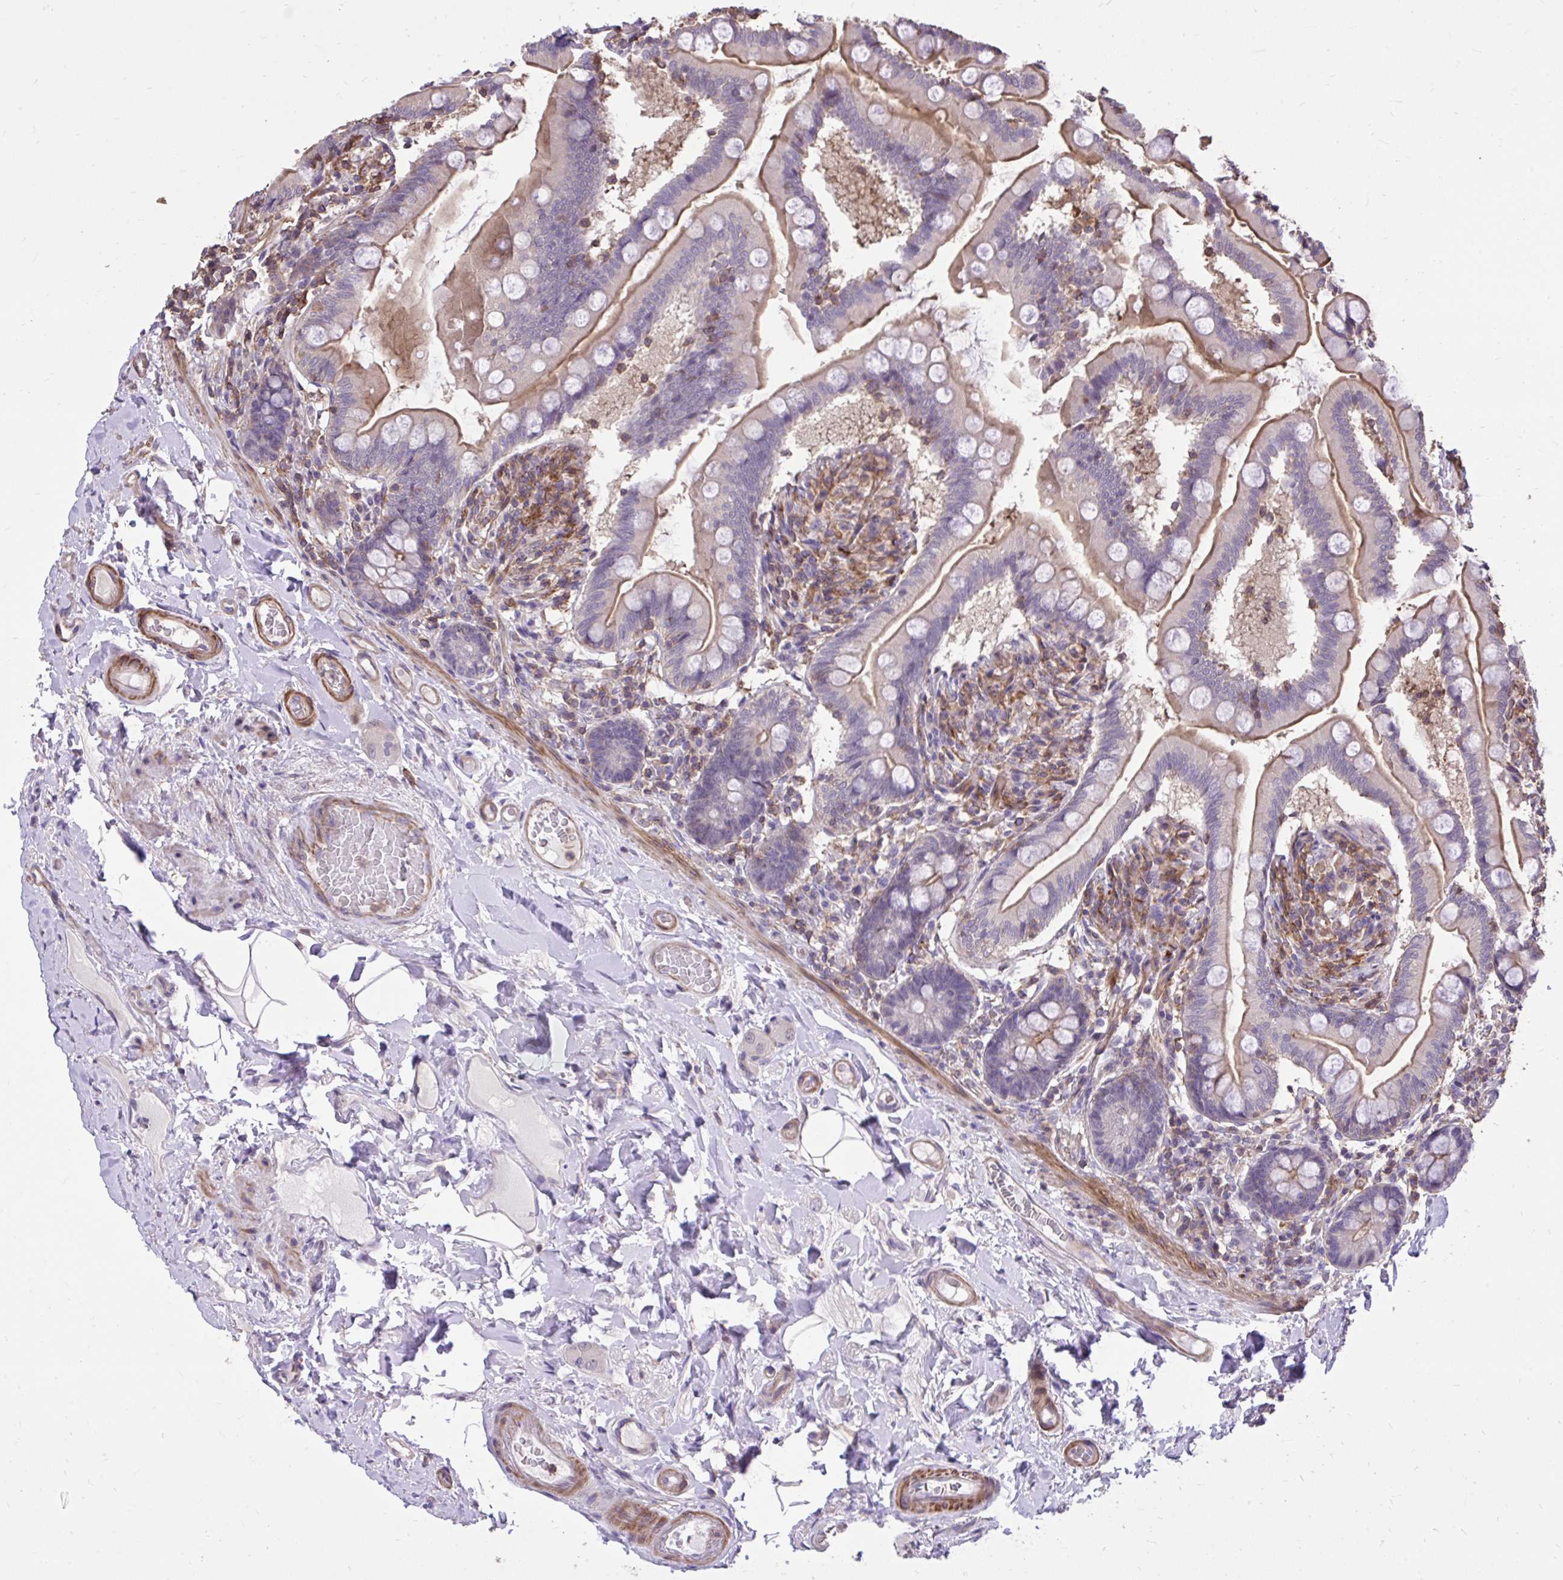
{"staining": {"intensity": "moderate", "quantity": ">75%", "location": "cytoplasmic/membranous"}, "tissue": "small intestine", "cell_type": "Glandular cells", "image_type": "normal", "snomed": [{"axis": "morphology", "description": "Normal tissue, NOS"}, {"axis": "topography", "description": "Small intestine"}], "caption": "IHC histopathology image of benign human small intestine stained for a protein (brown), which exhibits medium levels of moderate cytoplasmic/membranous expression in approximately >75% of glandular cells.", "gene": "IGFL2", "patient": {"sex": "female", "age": 64}}